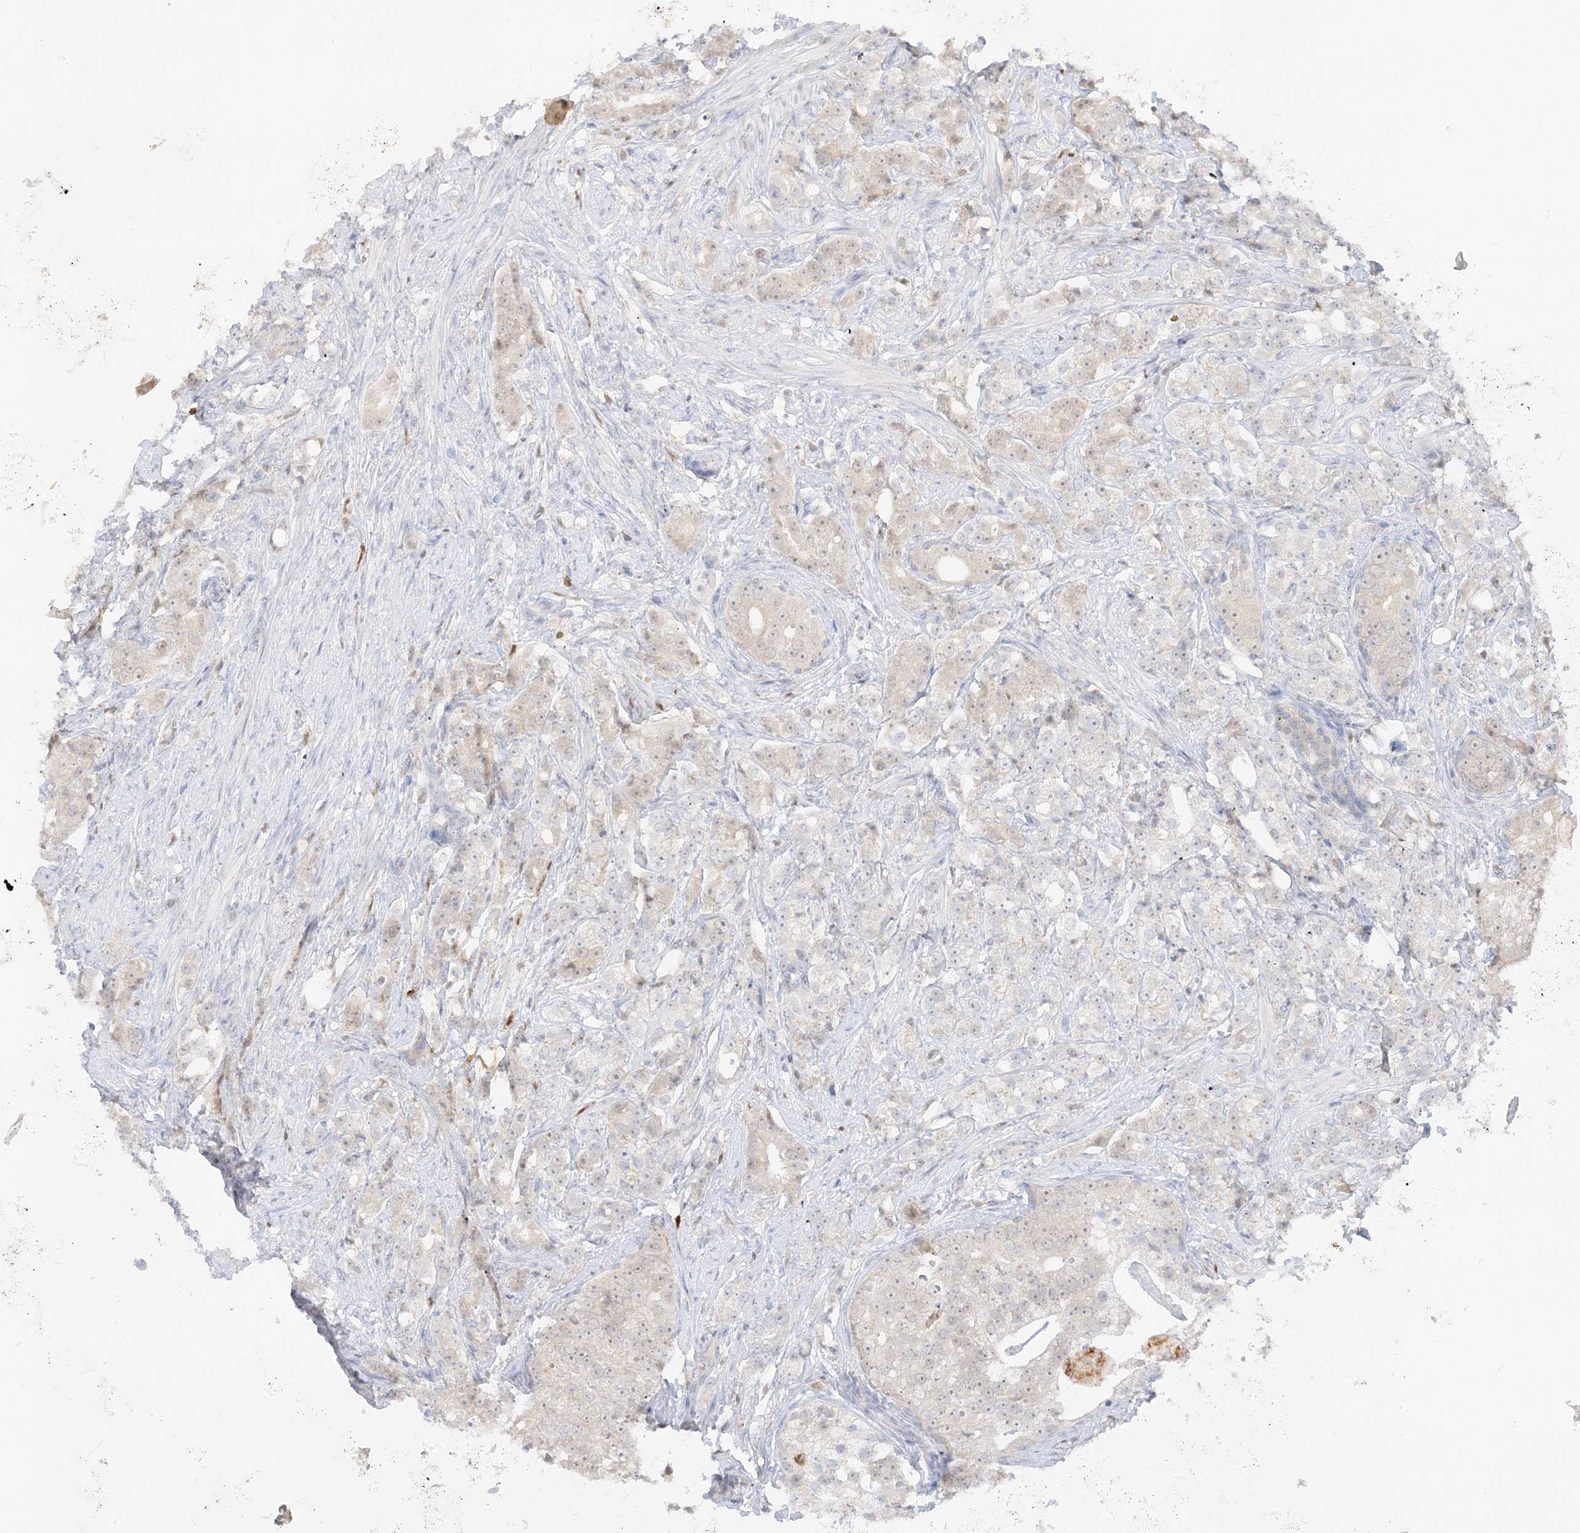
{"staining": {"intensity": "weak", "quantity": "<25%", "location": "nuclear"}, "tissue": "prostate cancer", "cell_type": "Tumor cells", "image_type": "cancer", "snomed": [{"axis": "morphology", "description": "Adenocarcinoma, High grade"}, {"axis": "topography", "description": "Prostate"}], "caption": "Immunohistochemistry (IHC) micrograph of human high-grade adenocarcinoma (prostate) stained for a protein (brown), which displays no positivity in tumor cells.", "gene": "GCA", "patient": {"sex": "male", "age": 69}}